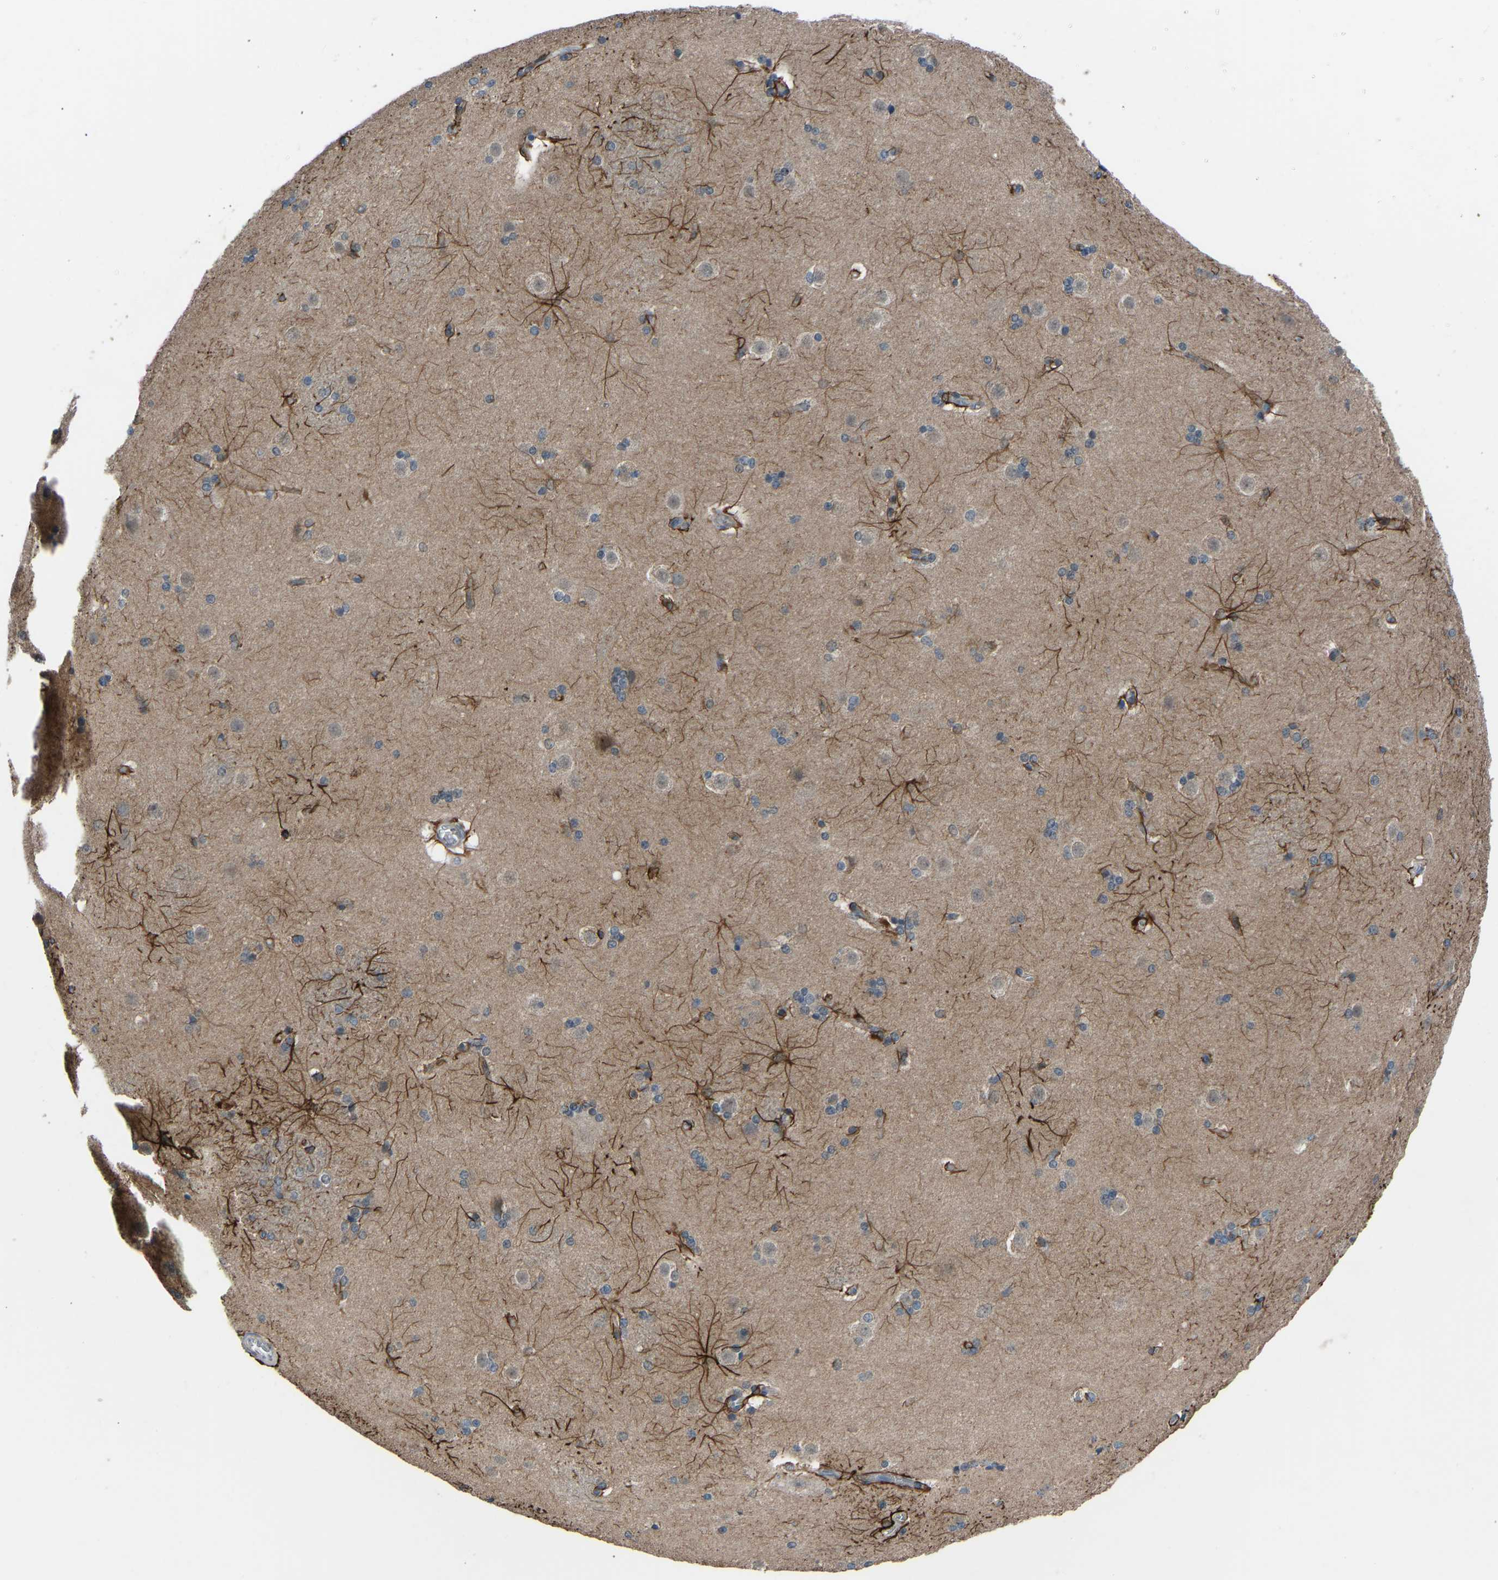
{"staining": {"intensity": "strong", "quantity": "<25%", "location": "cytoplasmic/membranous"}, "tissue": "caudate", "cell_type": "Glial cells", "image_type": "normal", "snomed": [{"axis": "morphology", "description": "Normal tissue, NOS"}, {"axis": "topography", "description": "Lateral ventricle wall"}], "caption": "This is an image of IHC staining of unremarkable caudate, which shows strong staining in the cytoplasmic/membranous of glial cells.", "gene": "CDK2AP1", "patient": {"sex": "female", "age": 19}}